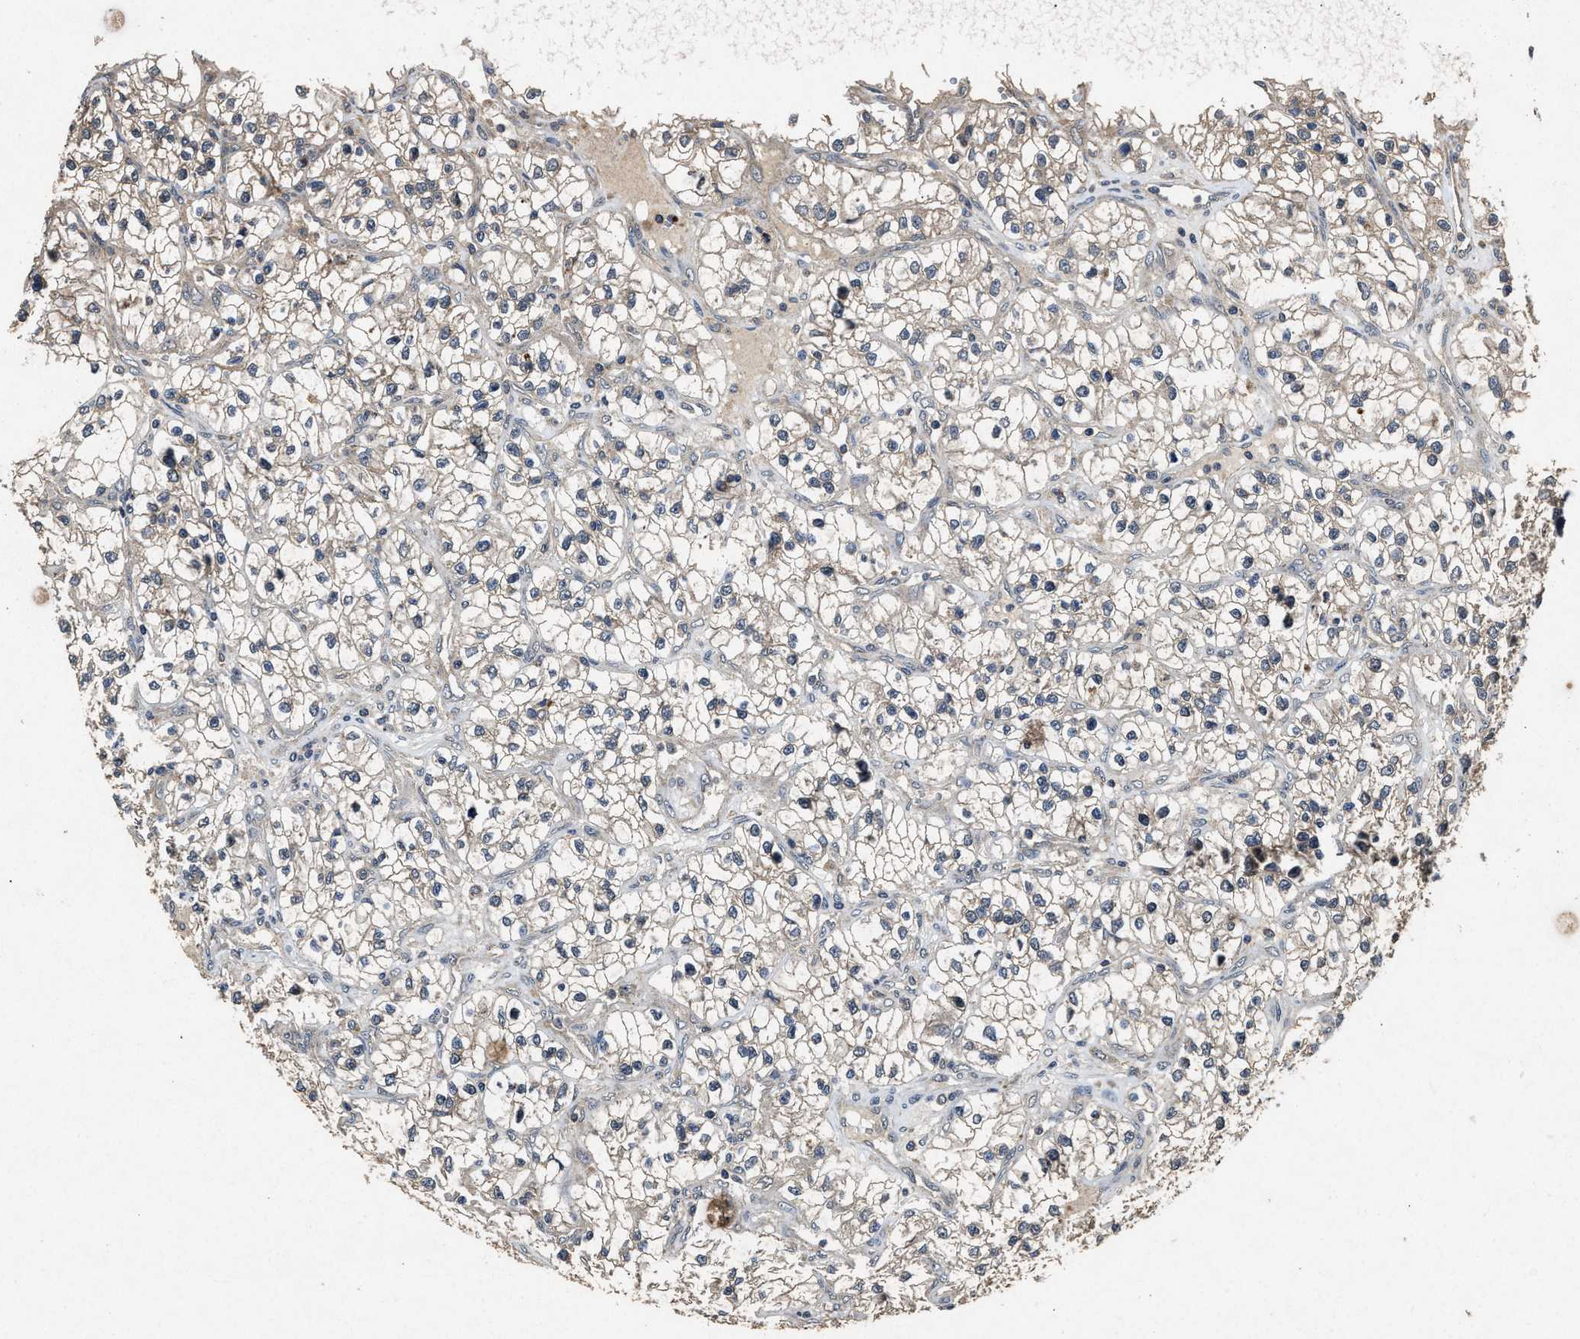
{"staining": {"intensity": "weak", "quantity": "<25%", "location": "cytoplasmic/membranous"}, "tissue": "renal cancer", "cell_type": "Tumor cells", "image_type": "cancer", "snomed": [{"axis": "morphology", "description": "Adenocarcinoma, NOS"}, {"axis": "topography", "description": "Kidney"}], "caption": "This photomicrograph is of renal cancer stained with immunohistochemistry to label a protein in brown with the nuclei are counter-stained blue. There is no staining in tumor cells.", "gene": "PDAP1", "patient": {"sex": "female", "age": 57}}